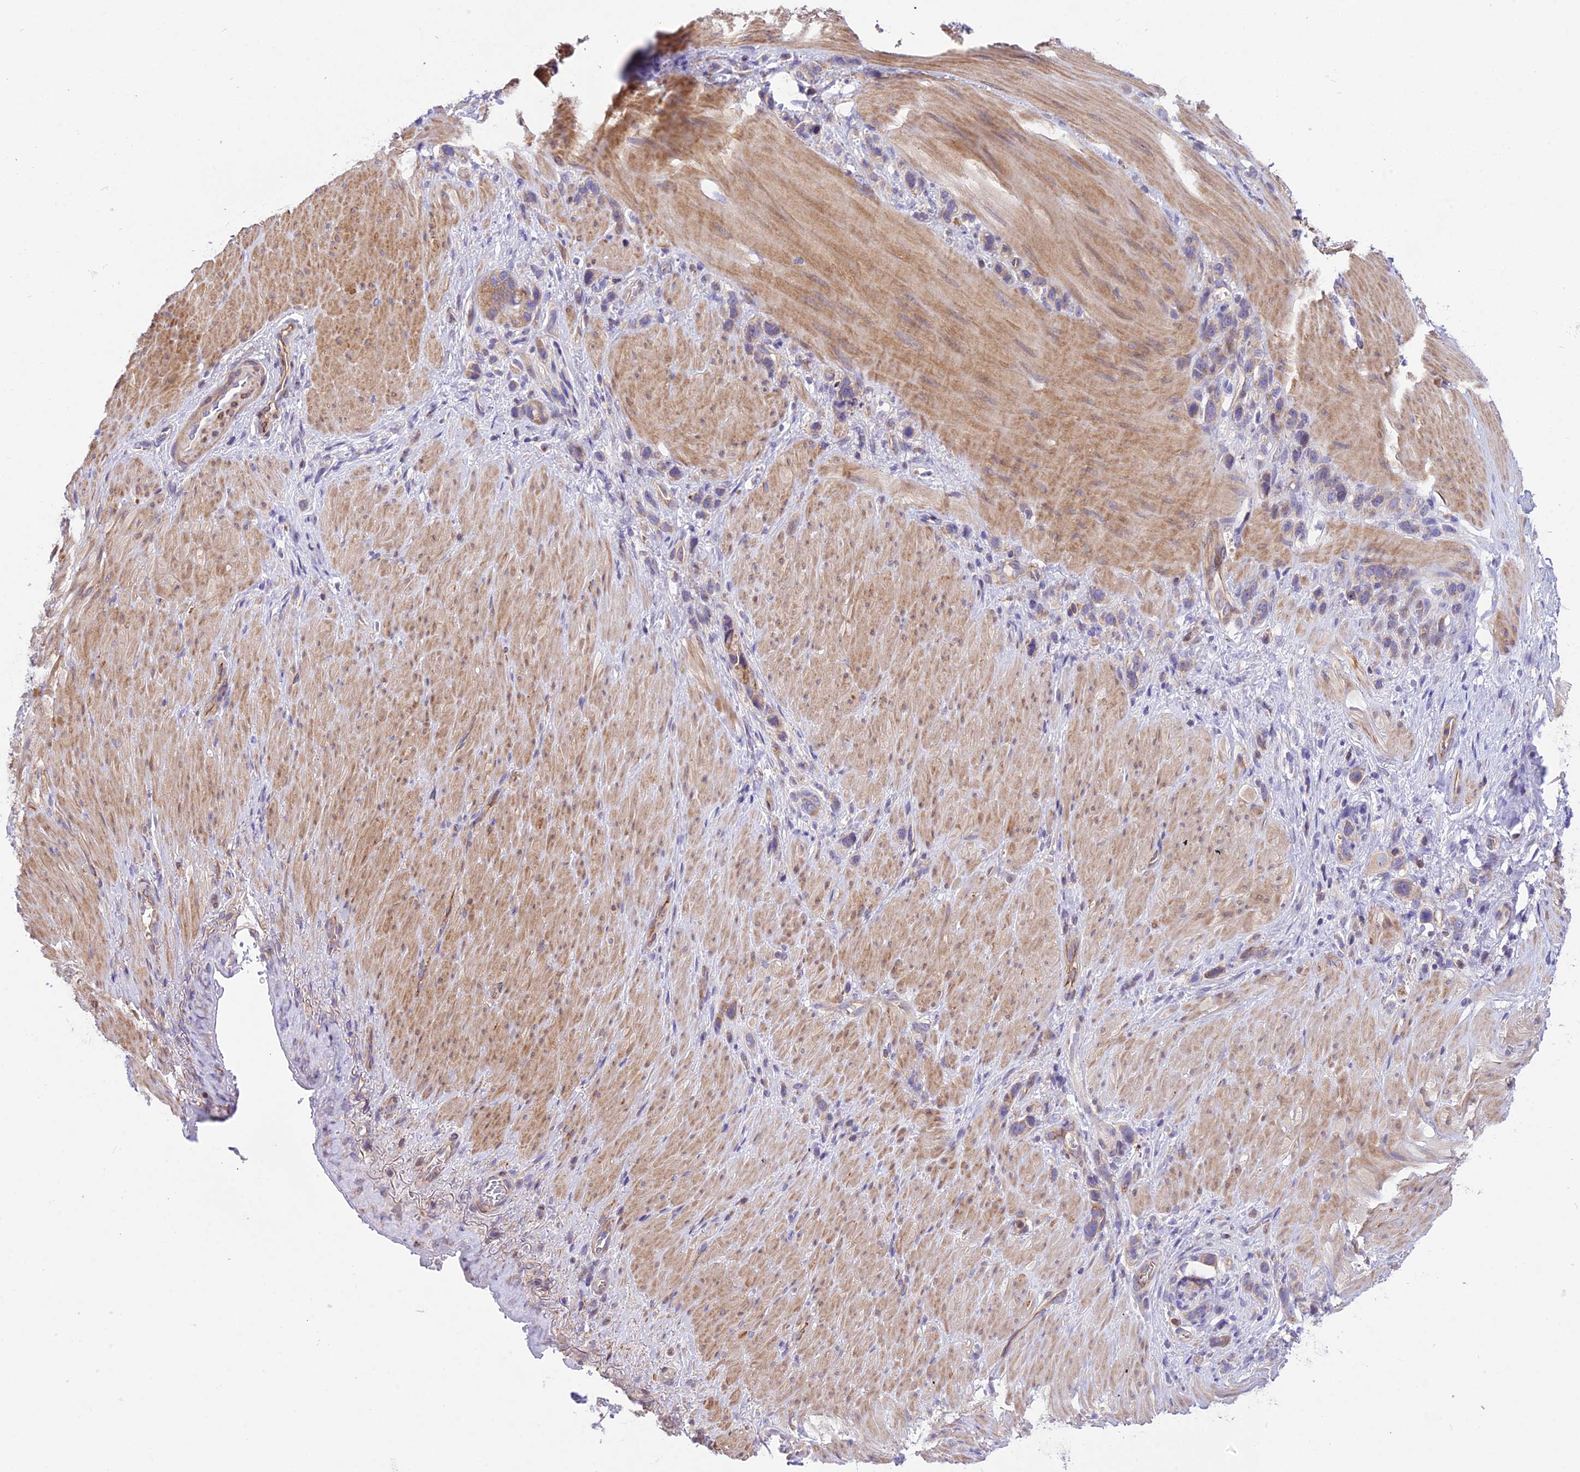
{"staining": {"intensity": "weak", "quantity": ">75%", "location": "cytoplasmic/membranous"}, "tissue": "stomach cancer", "cell_type": "Tumor cells", "image_type": "cancer", "snomed": [{"axis": "morphology", "description": "Adenocarcinoma, NOS"}, {"axis": "topography", "description": "Stomach"}], "caption": "Tumor cells demonstrate weak cytoplasmic/membranous staining in approximately >75% of cells in stomach cancer (adenocarcinoma).", "gene": "TRIM43B", "patient": {"sex": "female", "age": 65}}